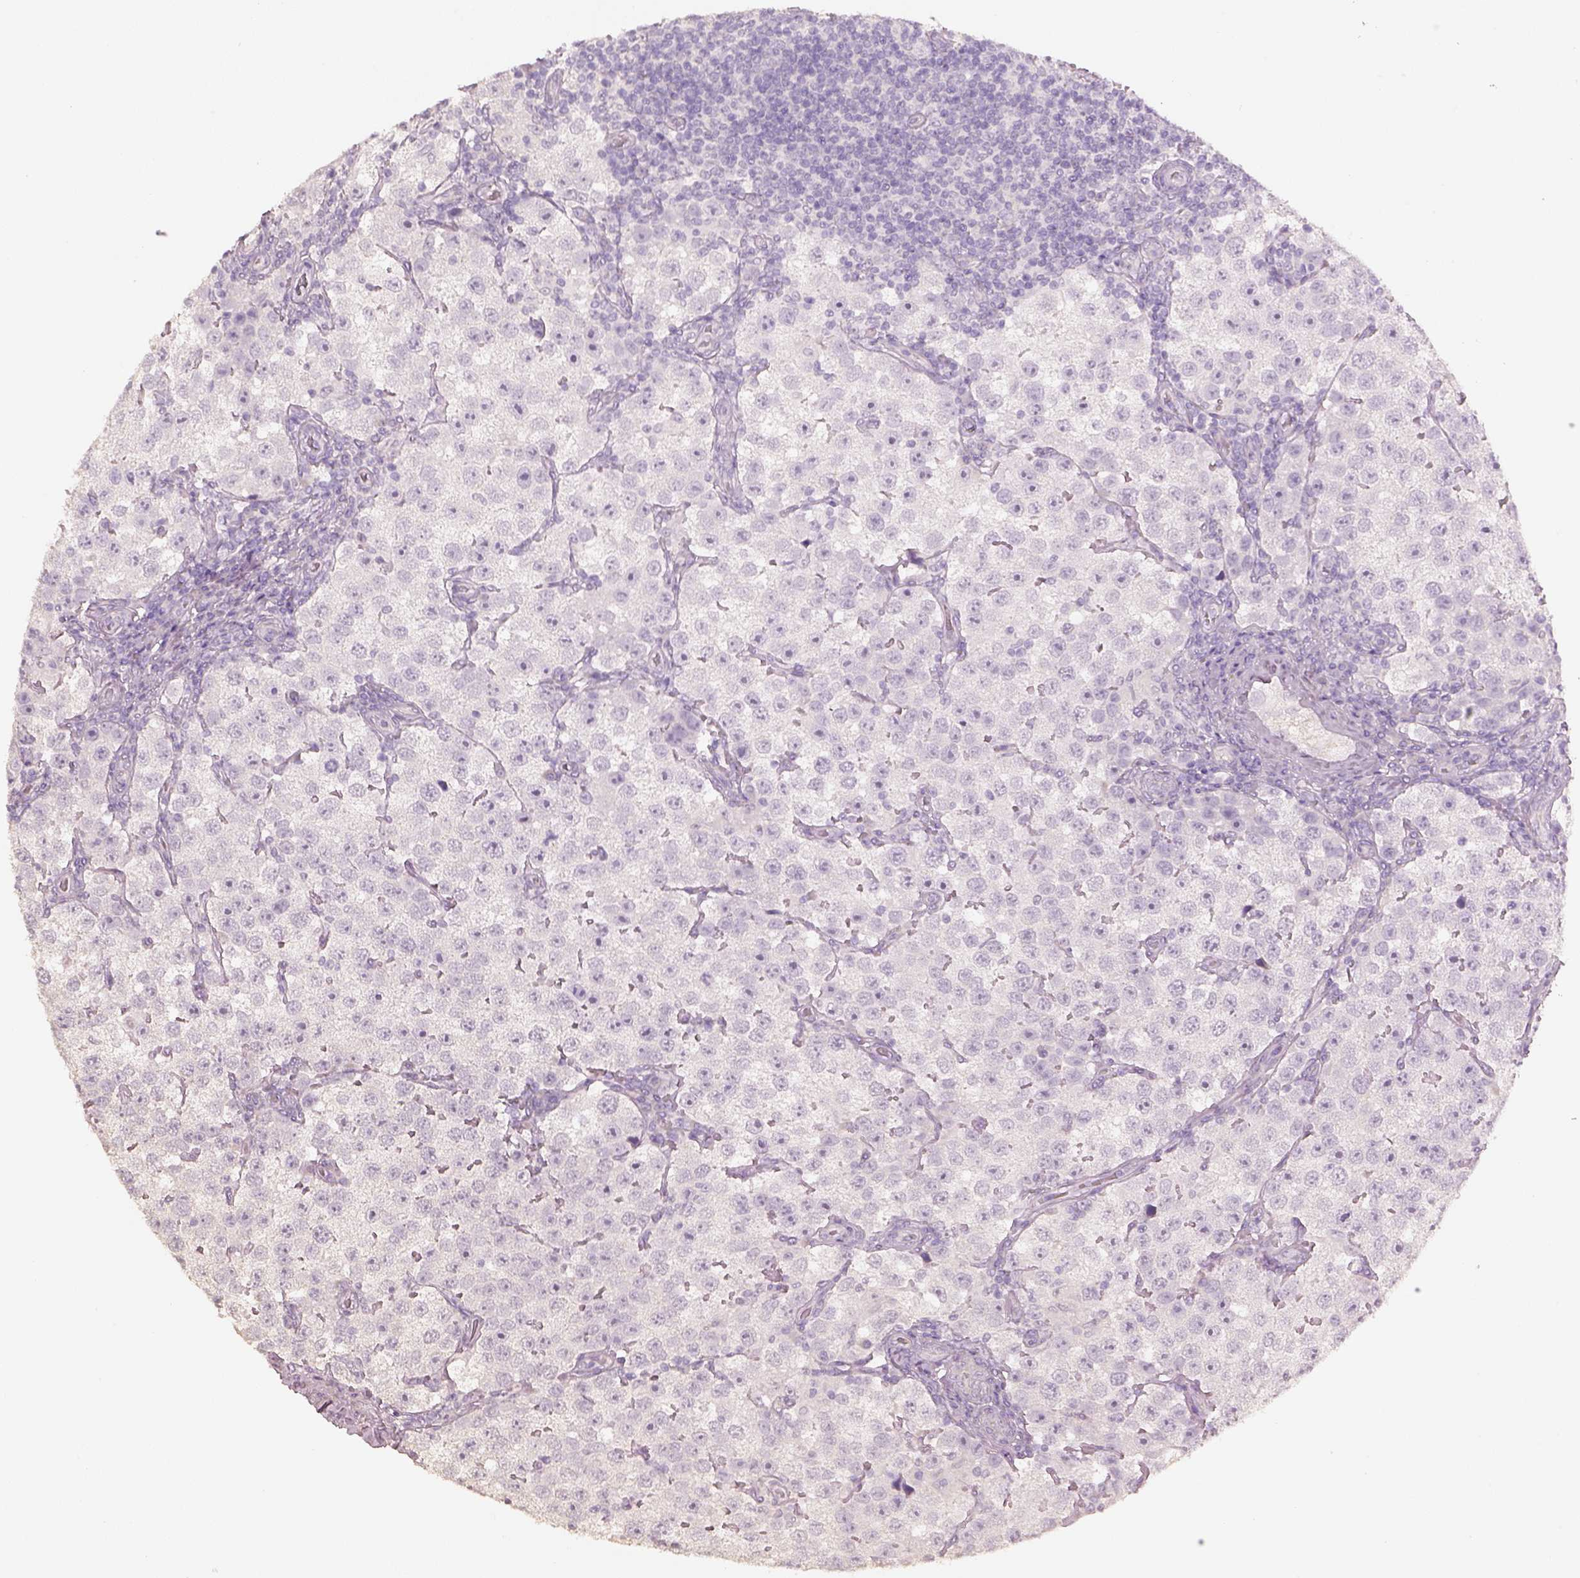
{"staining": {"intensity": "negative", "quantity": "none", "location": "none"}, "tissue": "testis cancer", "cell_type": "Tumor cells", "image_type": "cancer", "snomed": [{"axis": "morphology", "description": "Seminoma, NOS"}, {"axis": "topography", "description": "Testis"}], "caption": "DAB immunohistochemical staining of human testis seminoma reveals no significant positivity in tumor cells. (DAB immunohistochemistry (IHC) with hematoxylin counter stain).", "gene": "KCNIP3", "patient": {"sex": "male", "age": 37}}